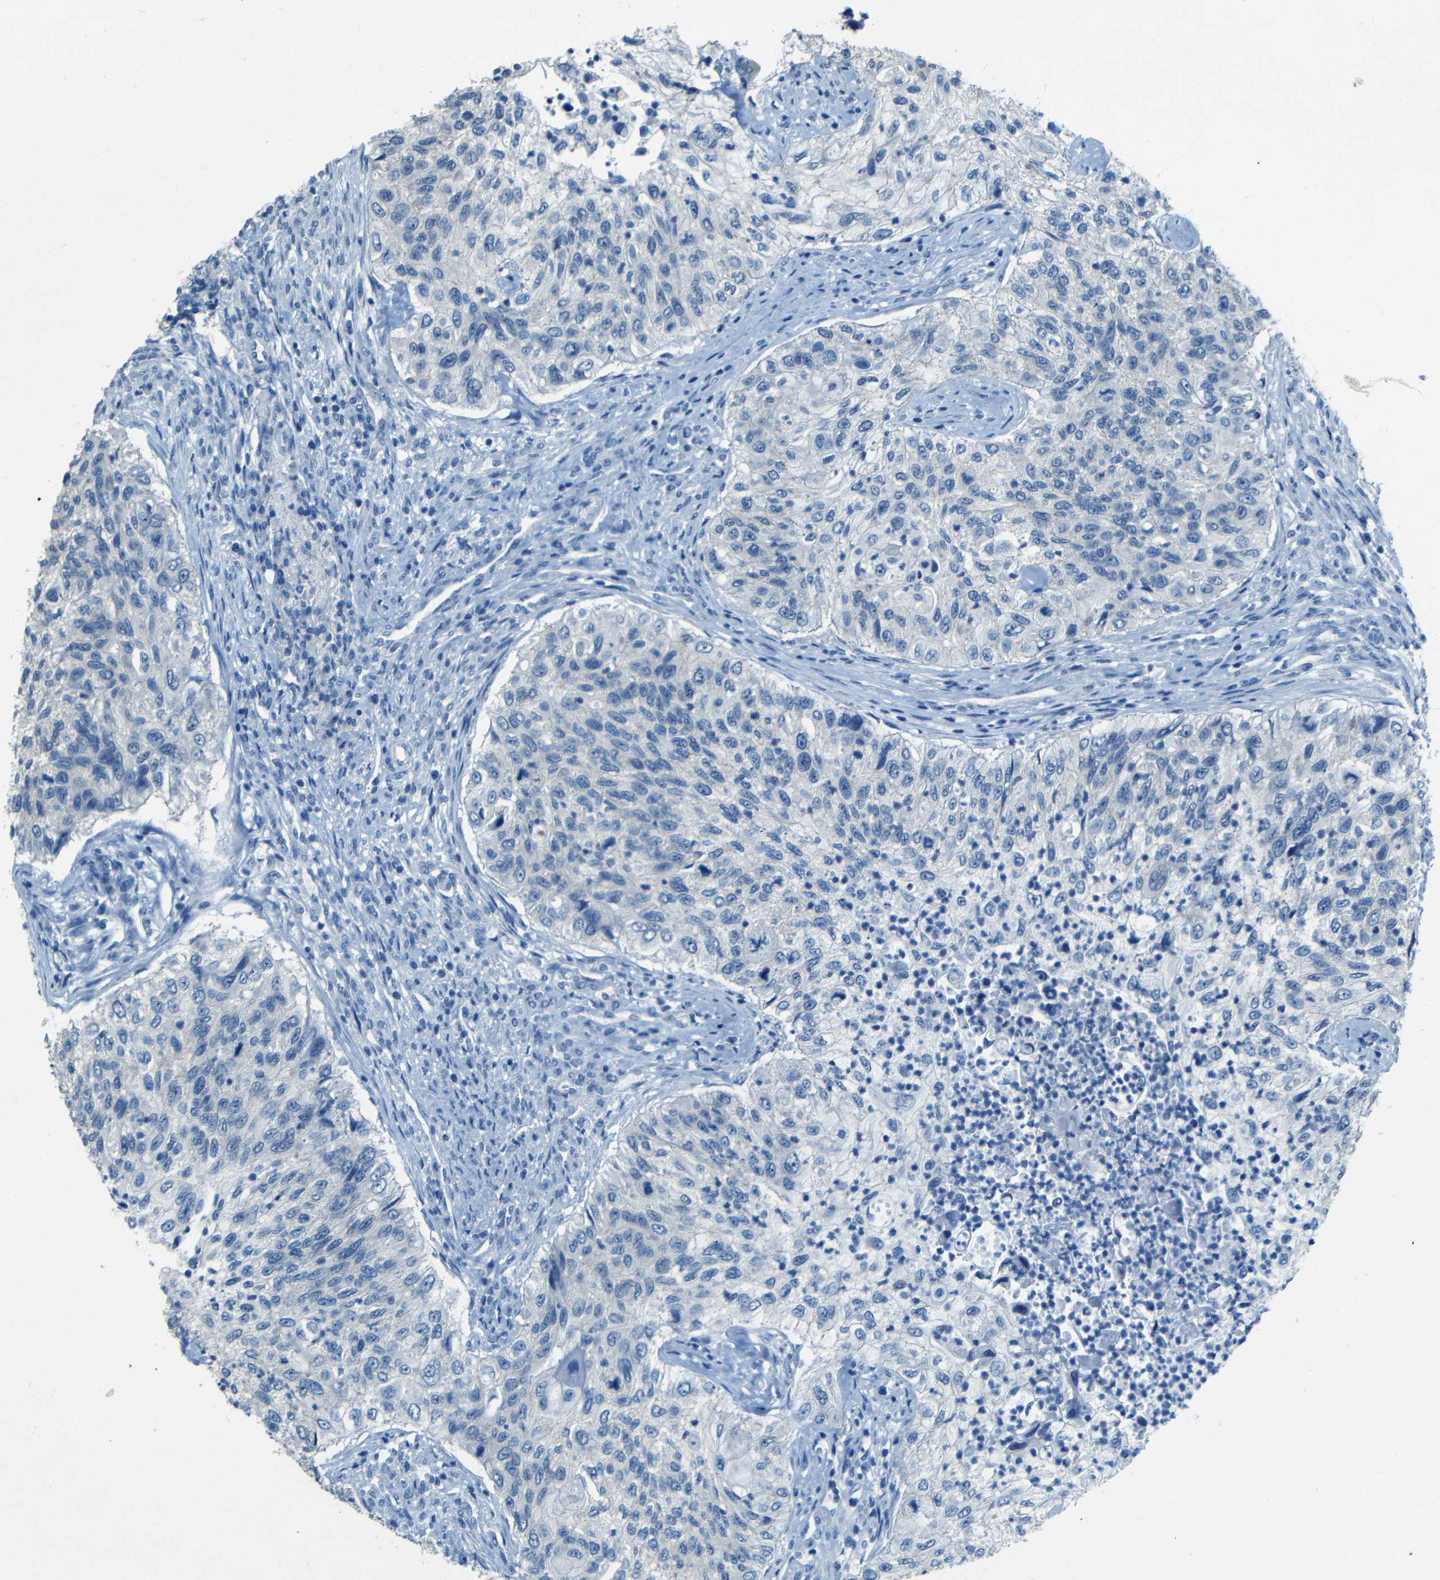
{"staining": {"intensity": "negative", "quantity": "none", "location": "none"}, "tissue": "urothelial cancer", "cell_type": "Tumor cells", "image_type": "cancer", "snomed": [{"axis": "morphology", "description": "Urothelial carcinoma, High grade"}, {"axis": "topography", "description": "Urinary bladder"}], "caption": "DAB (3,3'-diaminobenzidine) immunohistochemical staining of urothelial carcinoma (high-grade) shows no significant staining in tumor cells.", "gene": "ZMAT1", "patient": {"sex": "female", "age": 60}}